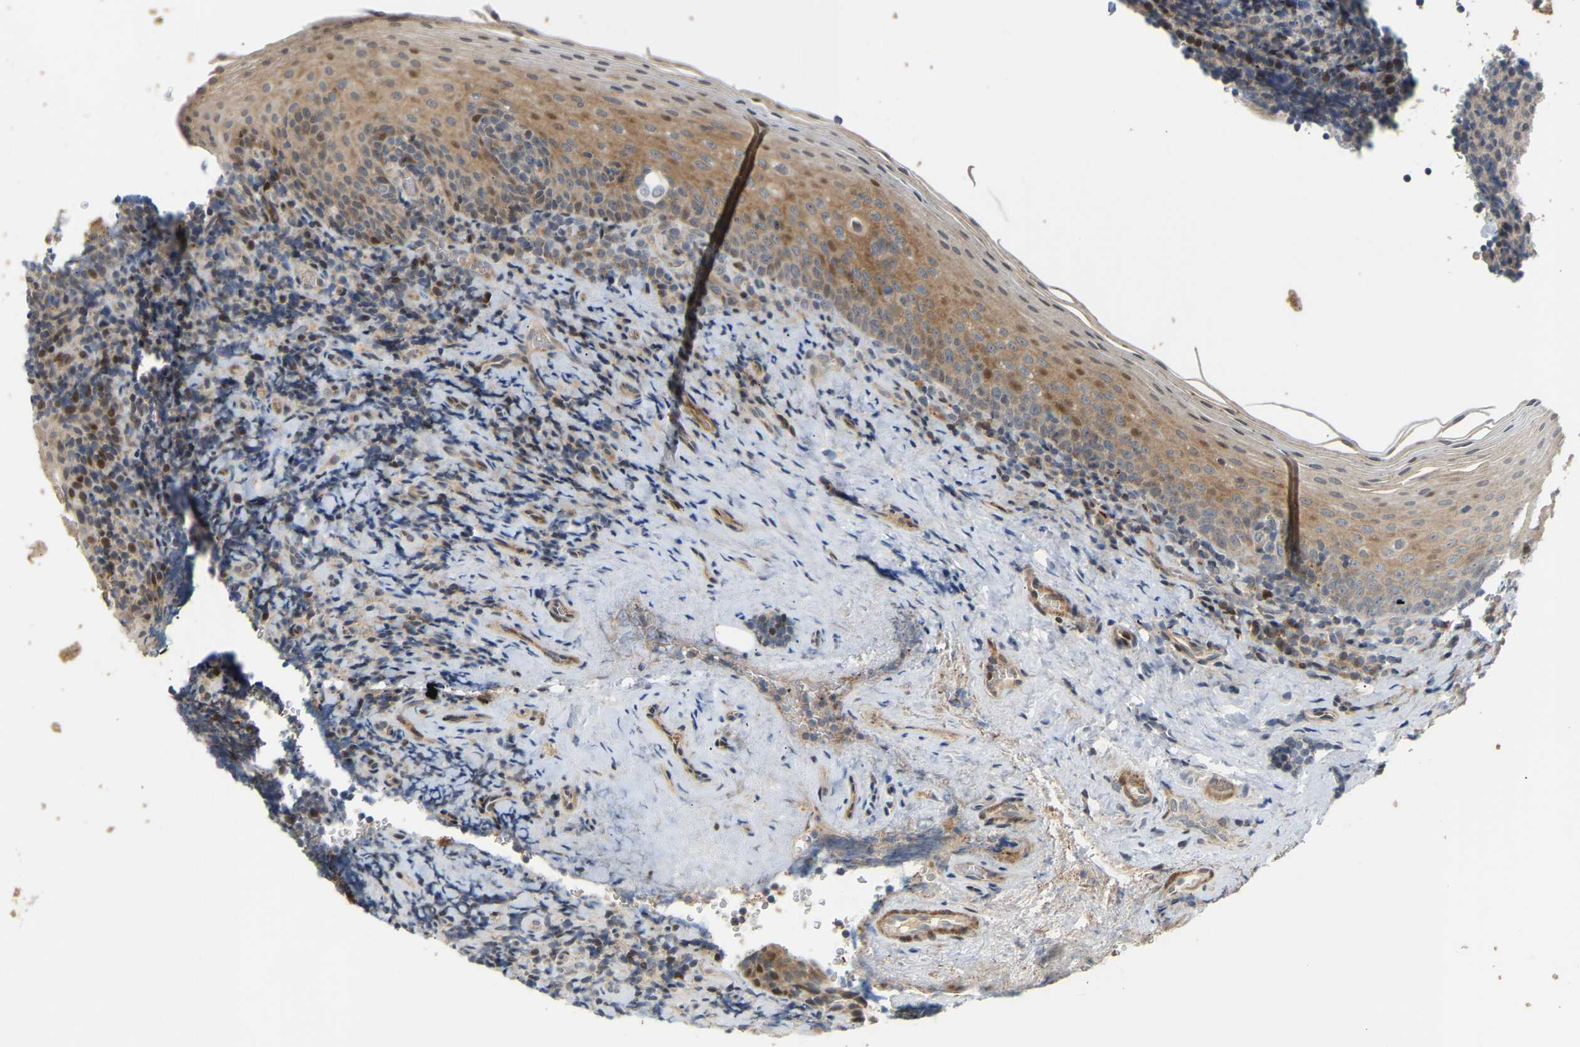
{"staining": {"intensity": "moderate", "quantity": "<25%", "location": "cytoplasmic/membranous"}, "tissue": "tonsil", "cell_type": "Germinal center cells", "image_type": "normal", "snomed": [{"axis": "morphology", "description": "Normal tissue, NOS"}, {"axis": "morphology", "description": "Inflammation, NOS"}, {"axis": "topography", "description": "Tonsil"}], "caption": "Immunohistochemical staining of unremarkable human tonsil exhibits moderate cytoplasmic/membranous protein staining in about <25% of germinal center cells.", "gene": "POGLUT2", "patient": {"sex": "female", "age": 31}}